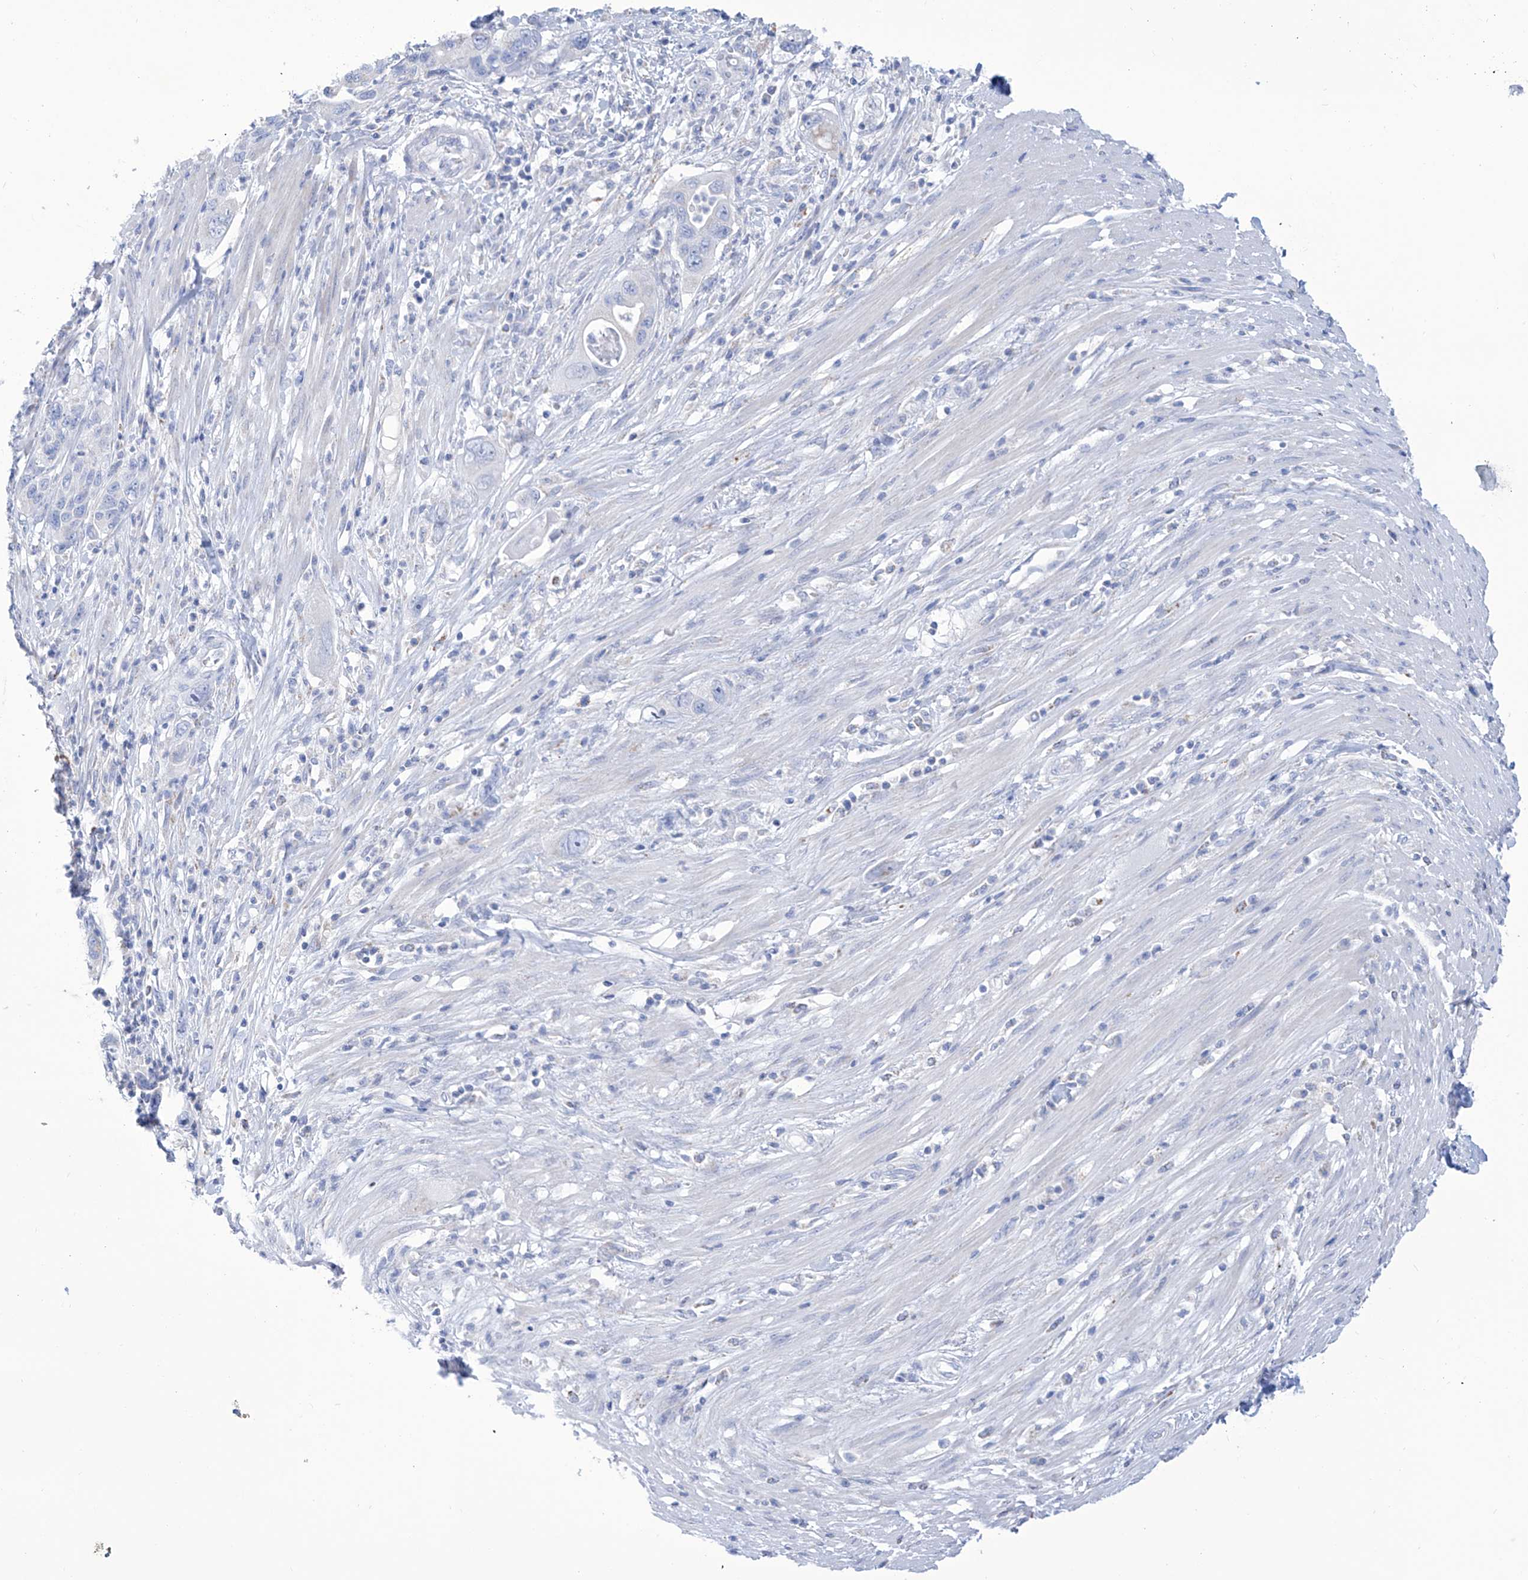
{"staining": {"intensity": "negative", "quantity": "none", "location": "none"}, "tissue": "pancreatic cancer", "cell_type": "Tumor cells", "image_type": "cancer", "snomed": [{"axis": "morphology", "description": "Adenocarcinoma, NOS"}, {"axis": "topography", "description": "Pancreas"}], "caption": "IHC histopathology image of adenocarcinoma (pancreatic) stained for a protein (brown), which reveals no staining in tumor cells. The staining is performed using DAB (3,3'-diaminobenzidine) brown chromogen with nuclei counter-stained in using hematoxylin.", "gene": "ALDH6A1", "patient": {"sex": "female", "age": 71}}